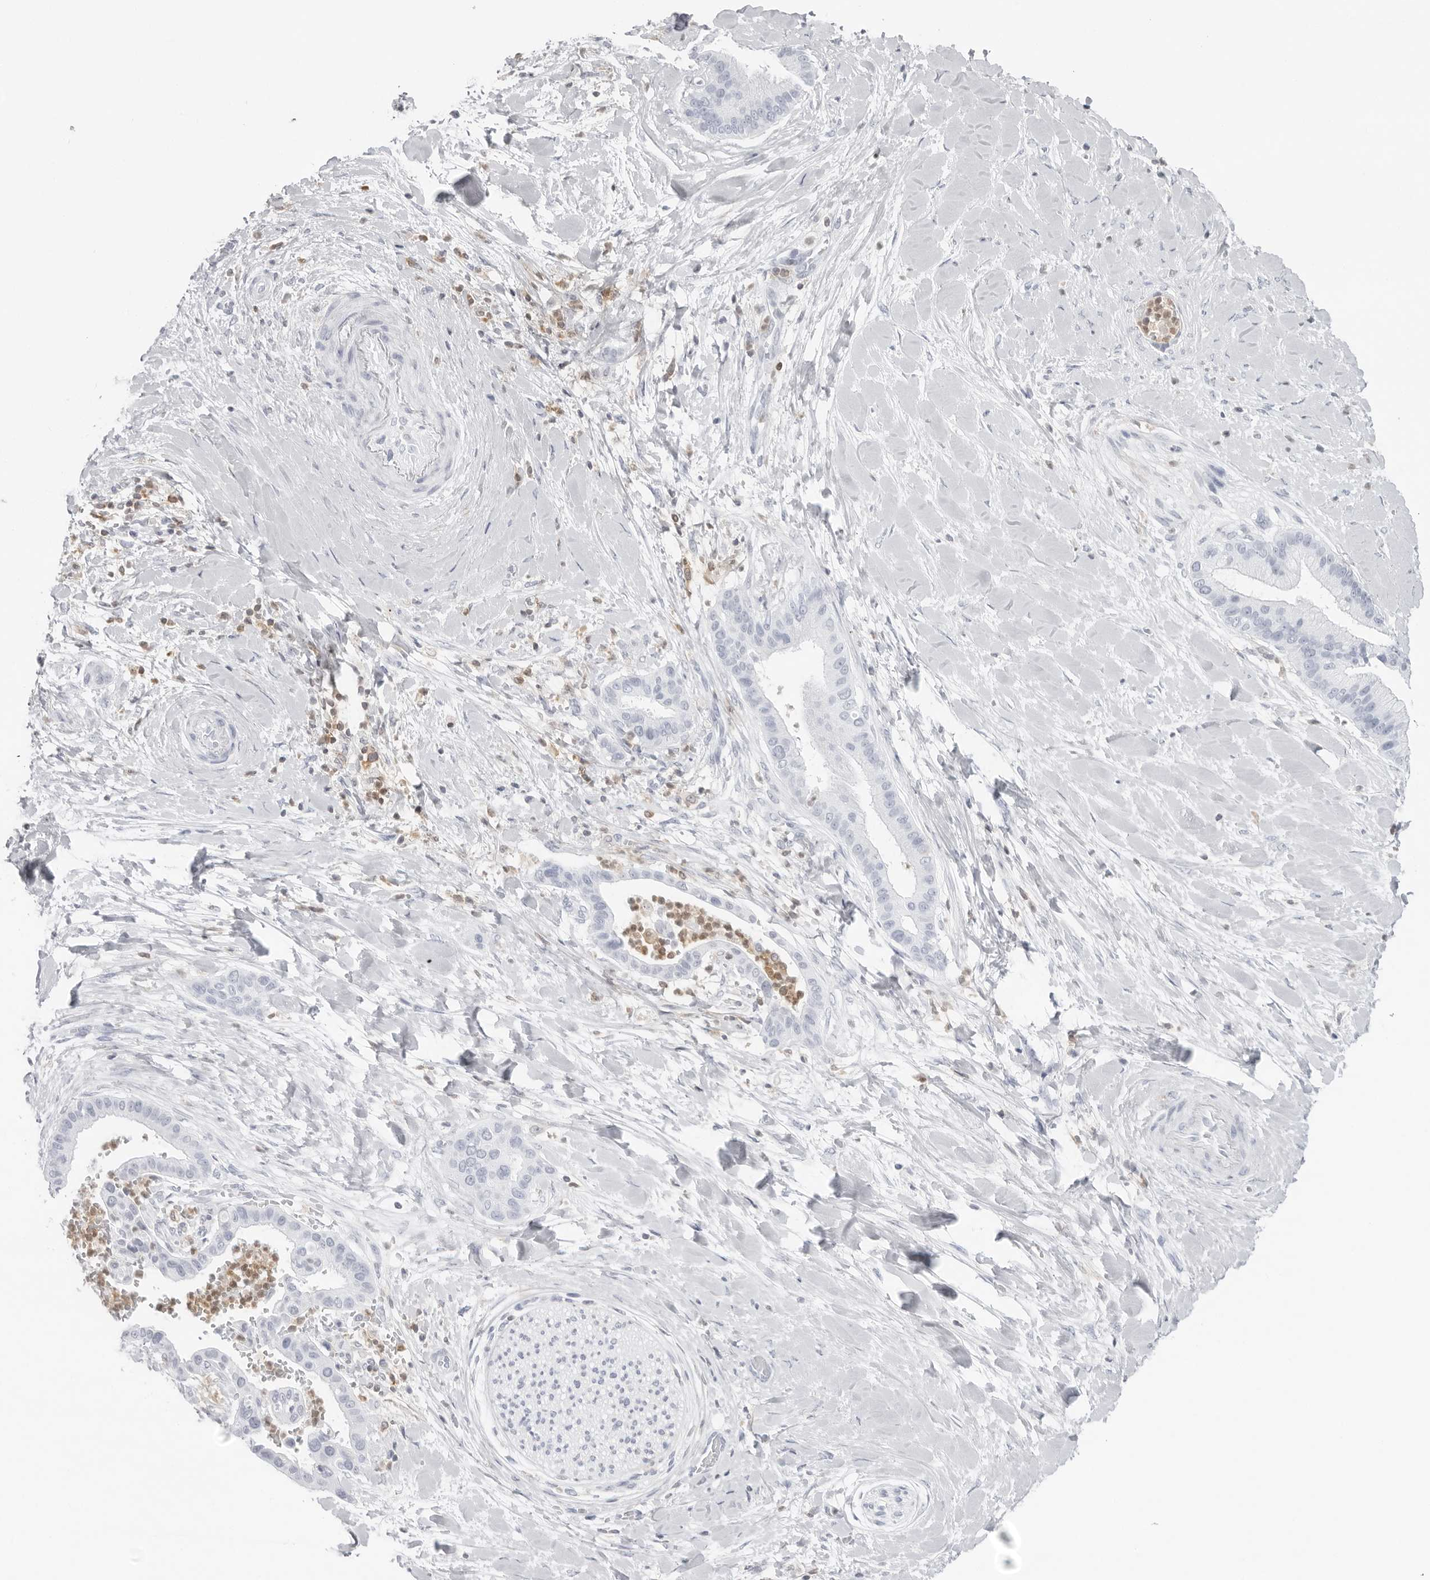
{"staining": {"intensity": "negative", "quantity": "none", "location": "none"}, "tissue": "liver cancer", "cell_type": "Tumor cells", "image_type": "cancer", "snomed": [{"axis": "morphology", "description": "Cholangiocarcinoma"}, {"axis": "topography", "description": "Liver"}], "caption": "DAB (3,3'-diaminobenzidine) immunohistochemical staining of human cholangiocarcinoma (liver) demonstrates no significant expression in tumor cells. (DAB (3,3'-diaminobenzidine) IHC visualized using brightfield microscopy, high magnification).", "gene": "FMNL1", "patient": {"sex": "female", "age": 54}}